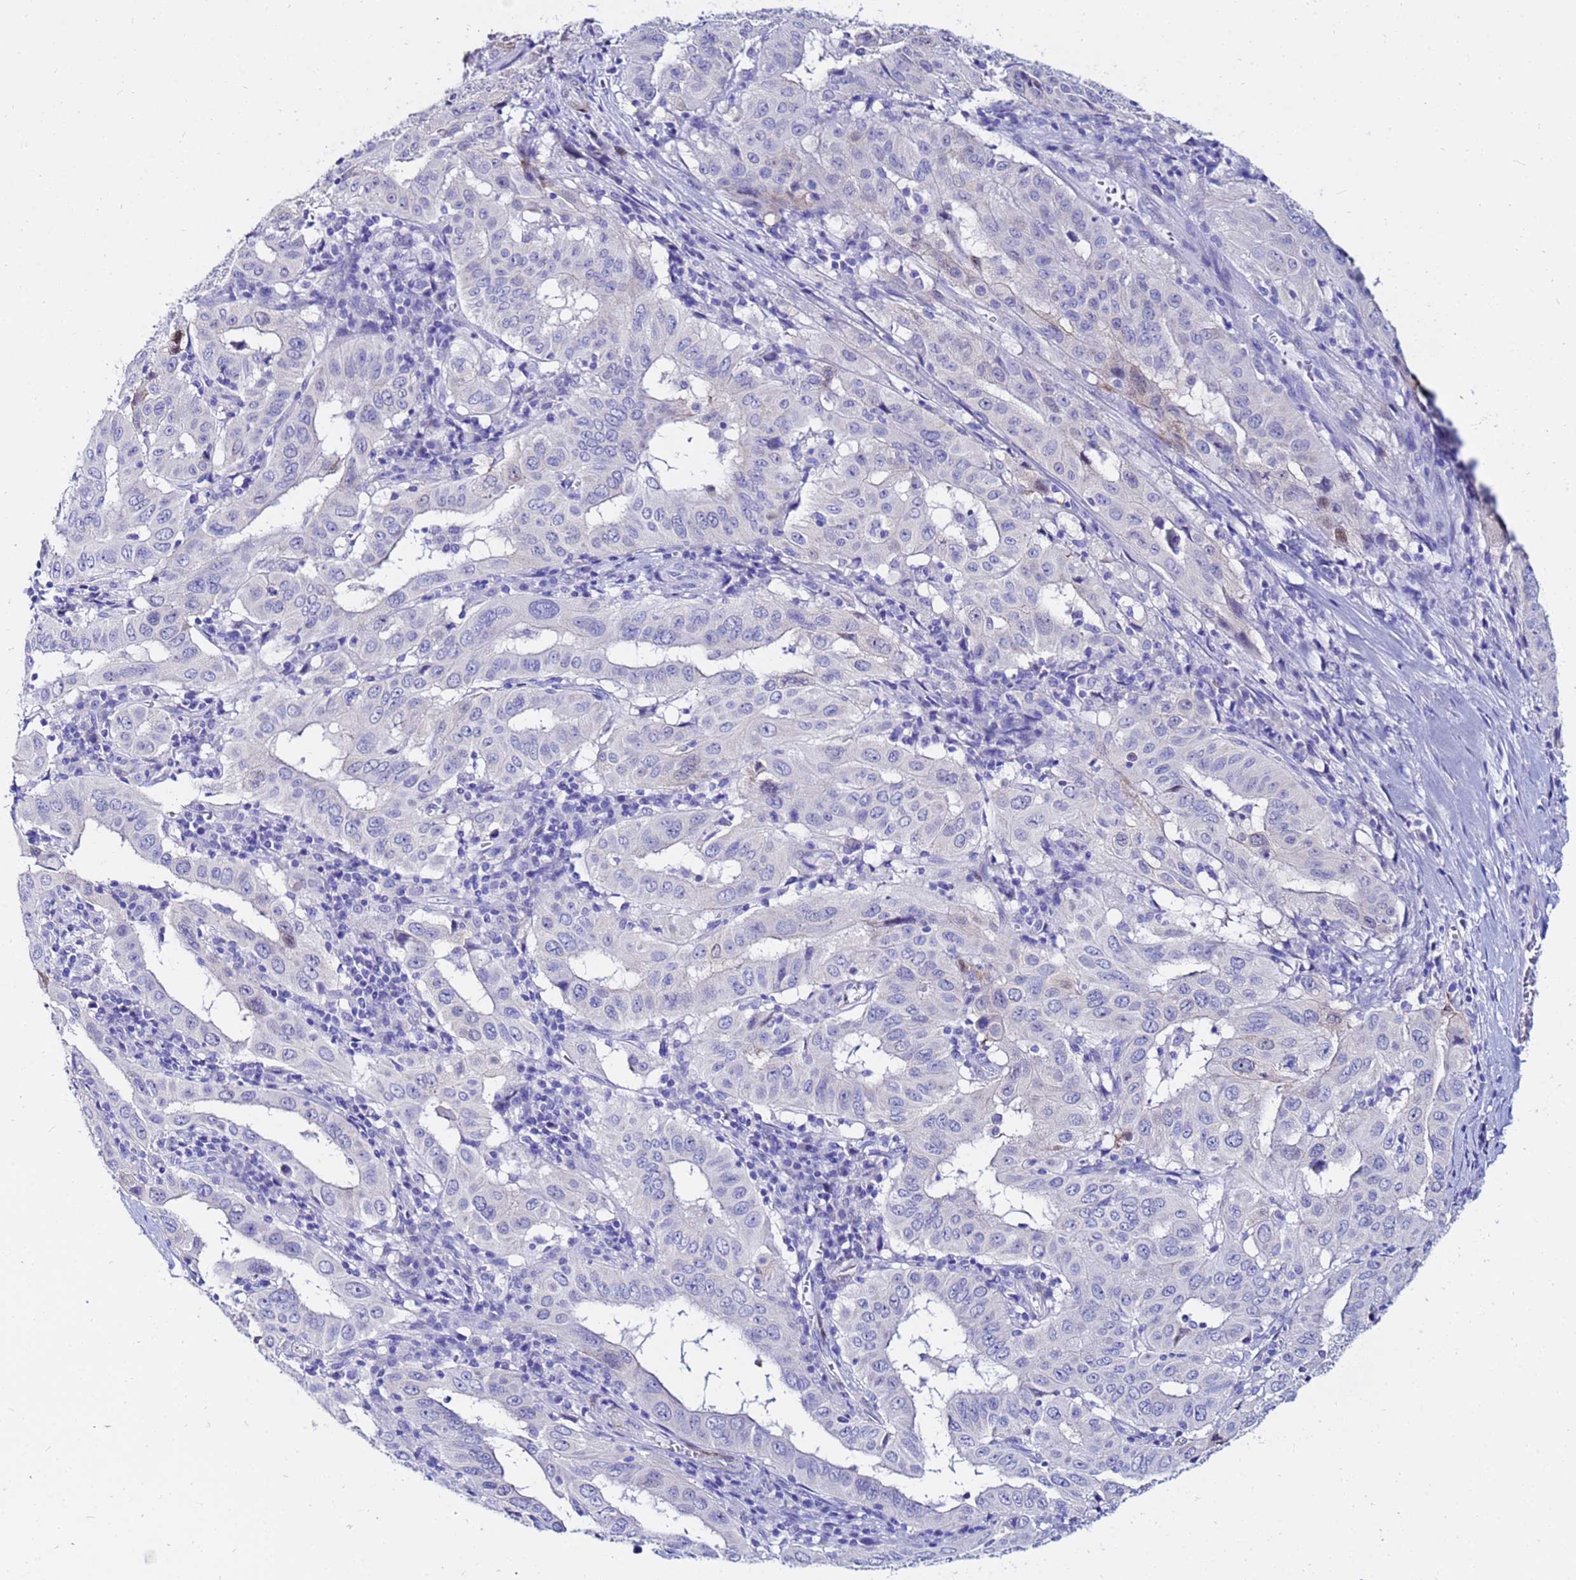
{"staining": {"intensity": "negative", "quantity": "none", "location": "none"}, "tissue": "pancreatic cancer", "cell_type": "Tumor cells", "image_type": "cancer", "snomed": [{"axis": "morphology", "description": "Adenocarcinoma, NOS"}, {"axis": "topography", "description": "Pancreas"}], "caption": "Human pancreatic cancer (adenocarcinoma) stained for a protein using immunohistochemistry (IHC) demonstrates no expression in tumor cells.", "gene": "PPP1R14C", "patient": {"sex": "male", "age": 63}}